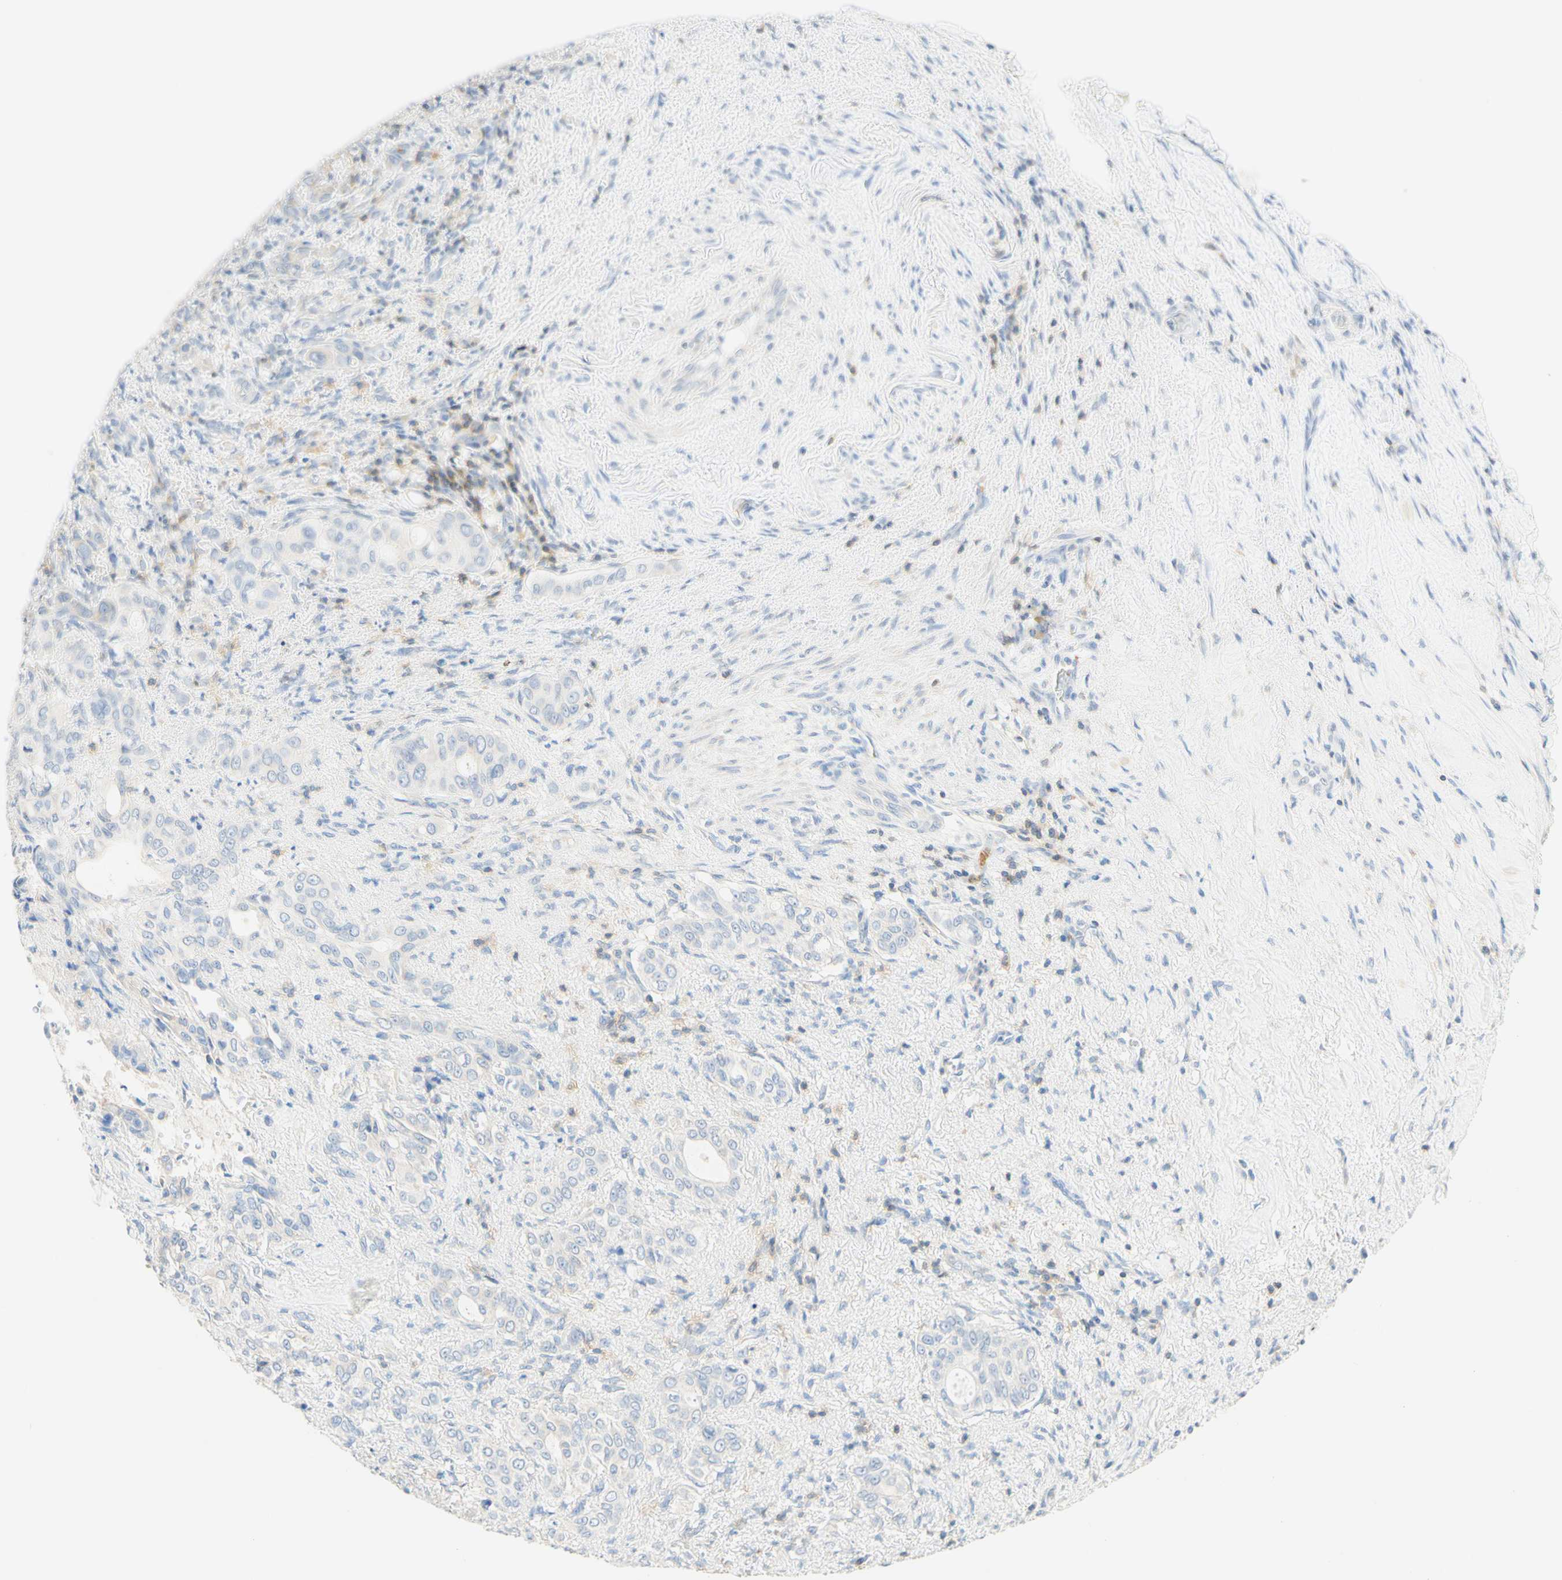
{"staining": {"intensity": "negative", "quantity": "none", "location": "none"}, "tissue": "liver cancer", "cell_type": "Tumor cells", "image_type": "cancer", "snomed": [{"axis": "morphology", "description": "Cholangiocarcinoma"}, {"axis": "topography", "description": "Liver"}], "caption": "Liver cholangiocarcinoma was stained to show a protein in brown. There is no significant staining in tumor cells. (Stains: DAB (3,3'-diaminobenzidine) immunohistochemistry (IHC) with hematoxylin counter stain, Microscopy: brightfield microscopy at high magnification).", "gene": "LAT", "patient": {"sex": "female", "age": 67}}